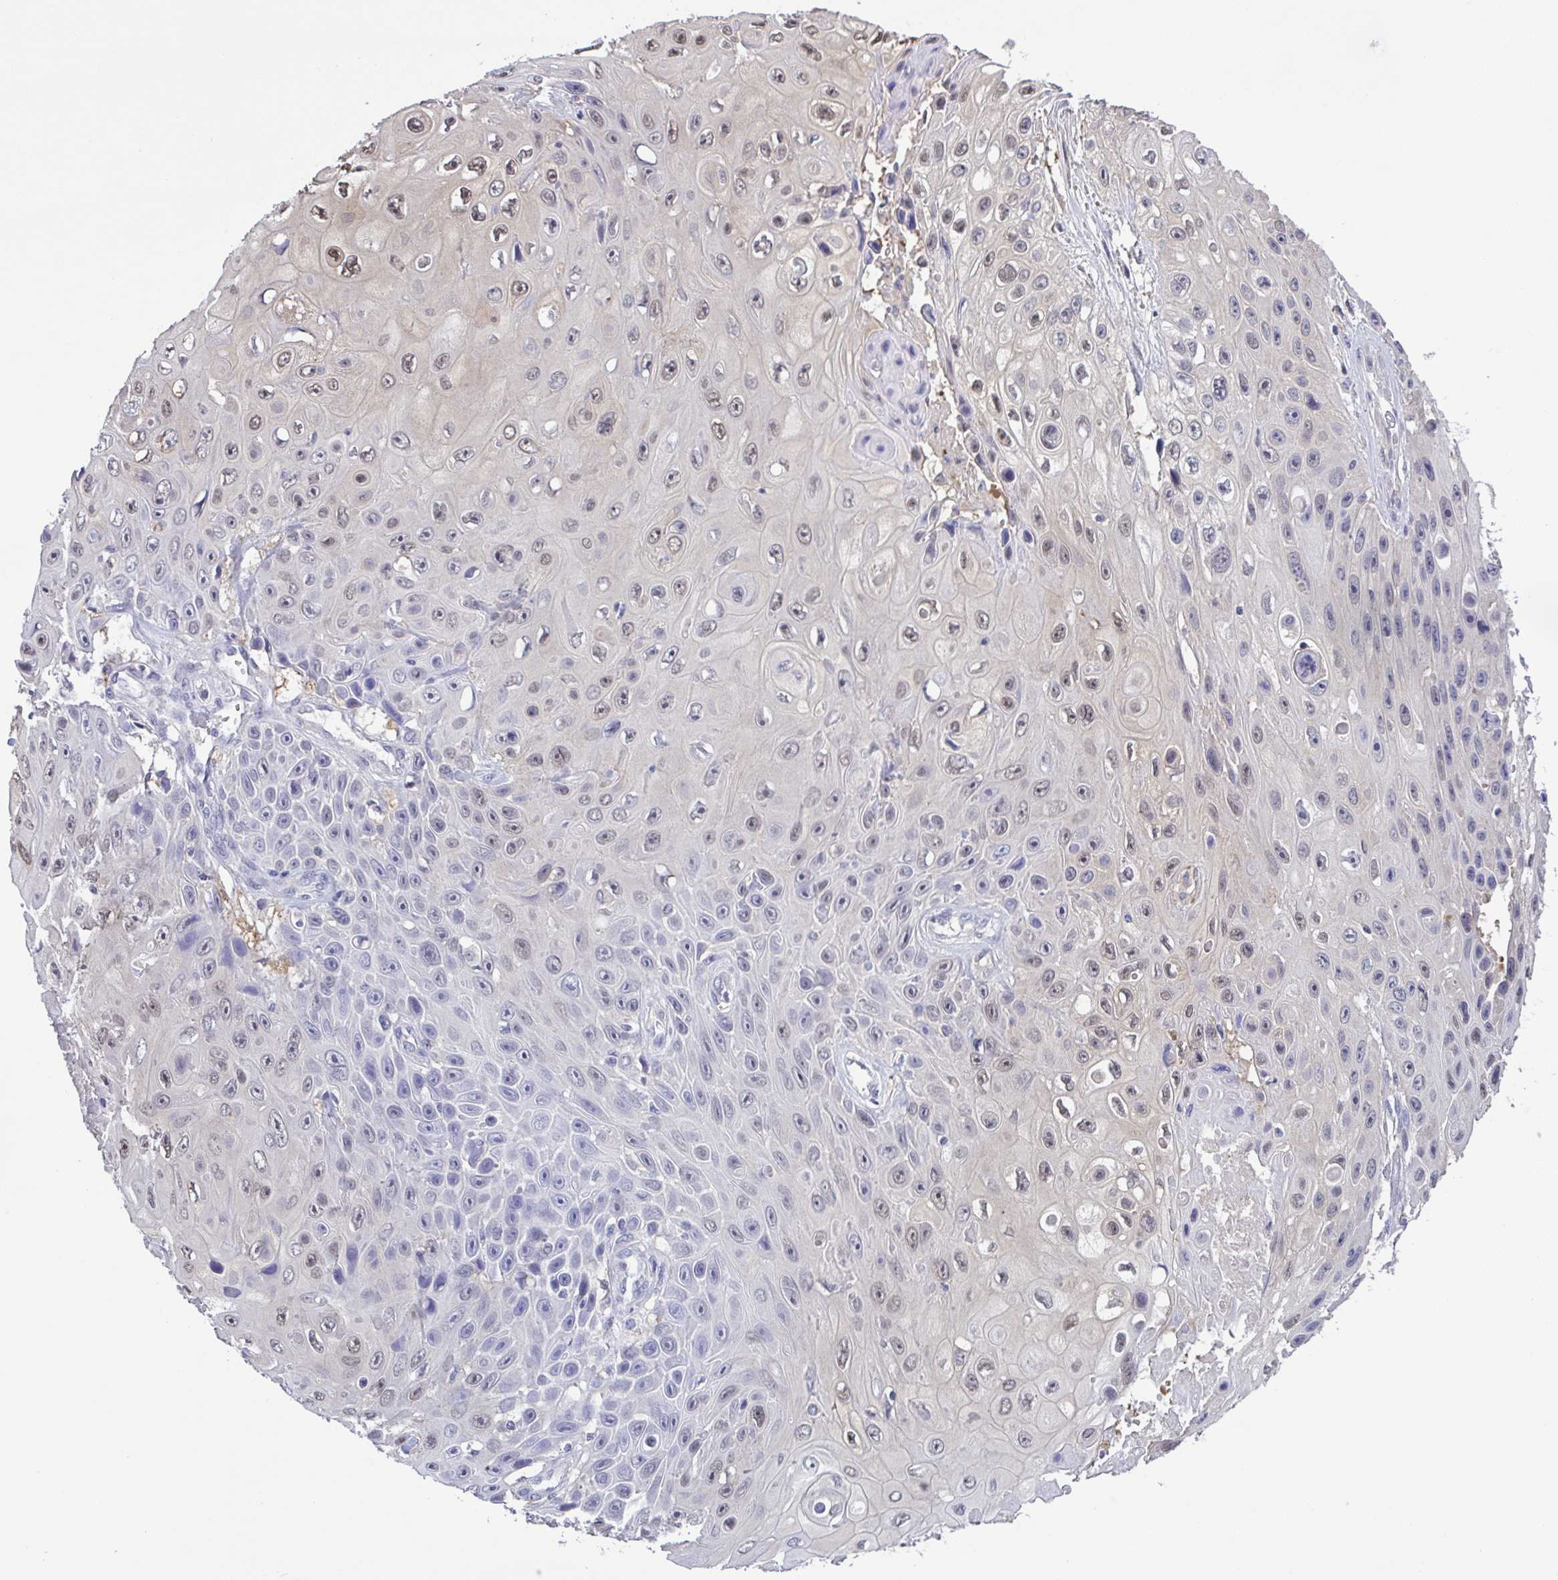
{"staining": {"intensity": "weak", "quantity": "25%-75%", "location": "nuclear"}, "tissue": "skin cancer", "cell_type": "Tumor cells", "image_type": "cancer", "snomed": [{"axis": "morphology", "description": "Squamous cell carcinoma, NOS"}, {"axis": "topography", "description": "Skin"}], "caption": "Immunohistochemistry (DAB) staining of skin squamous cell carcinoma exhibits weak nuclear protein staining in approximately 25%-75% of tumor cells.", "gene": "LDHC", "patient": {"sex": "male", "age": 82}}